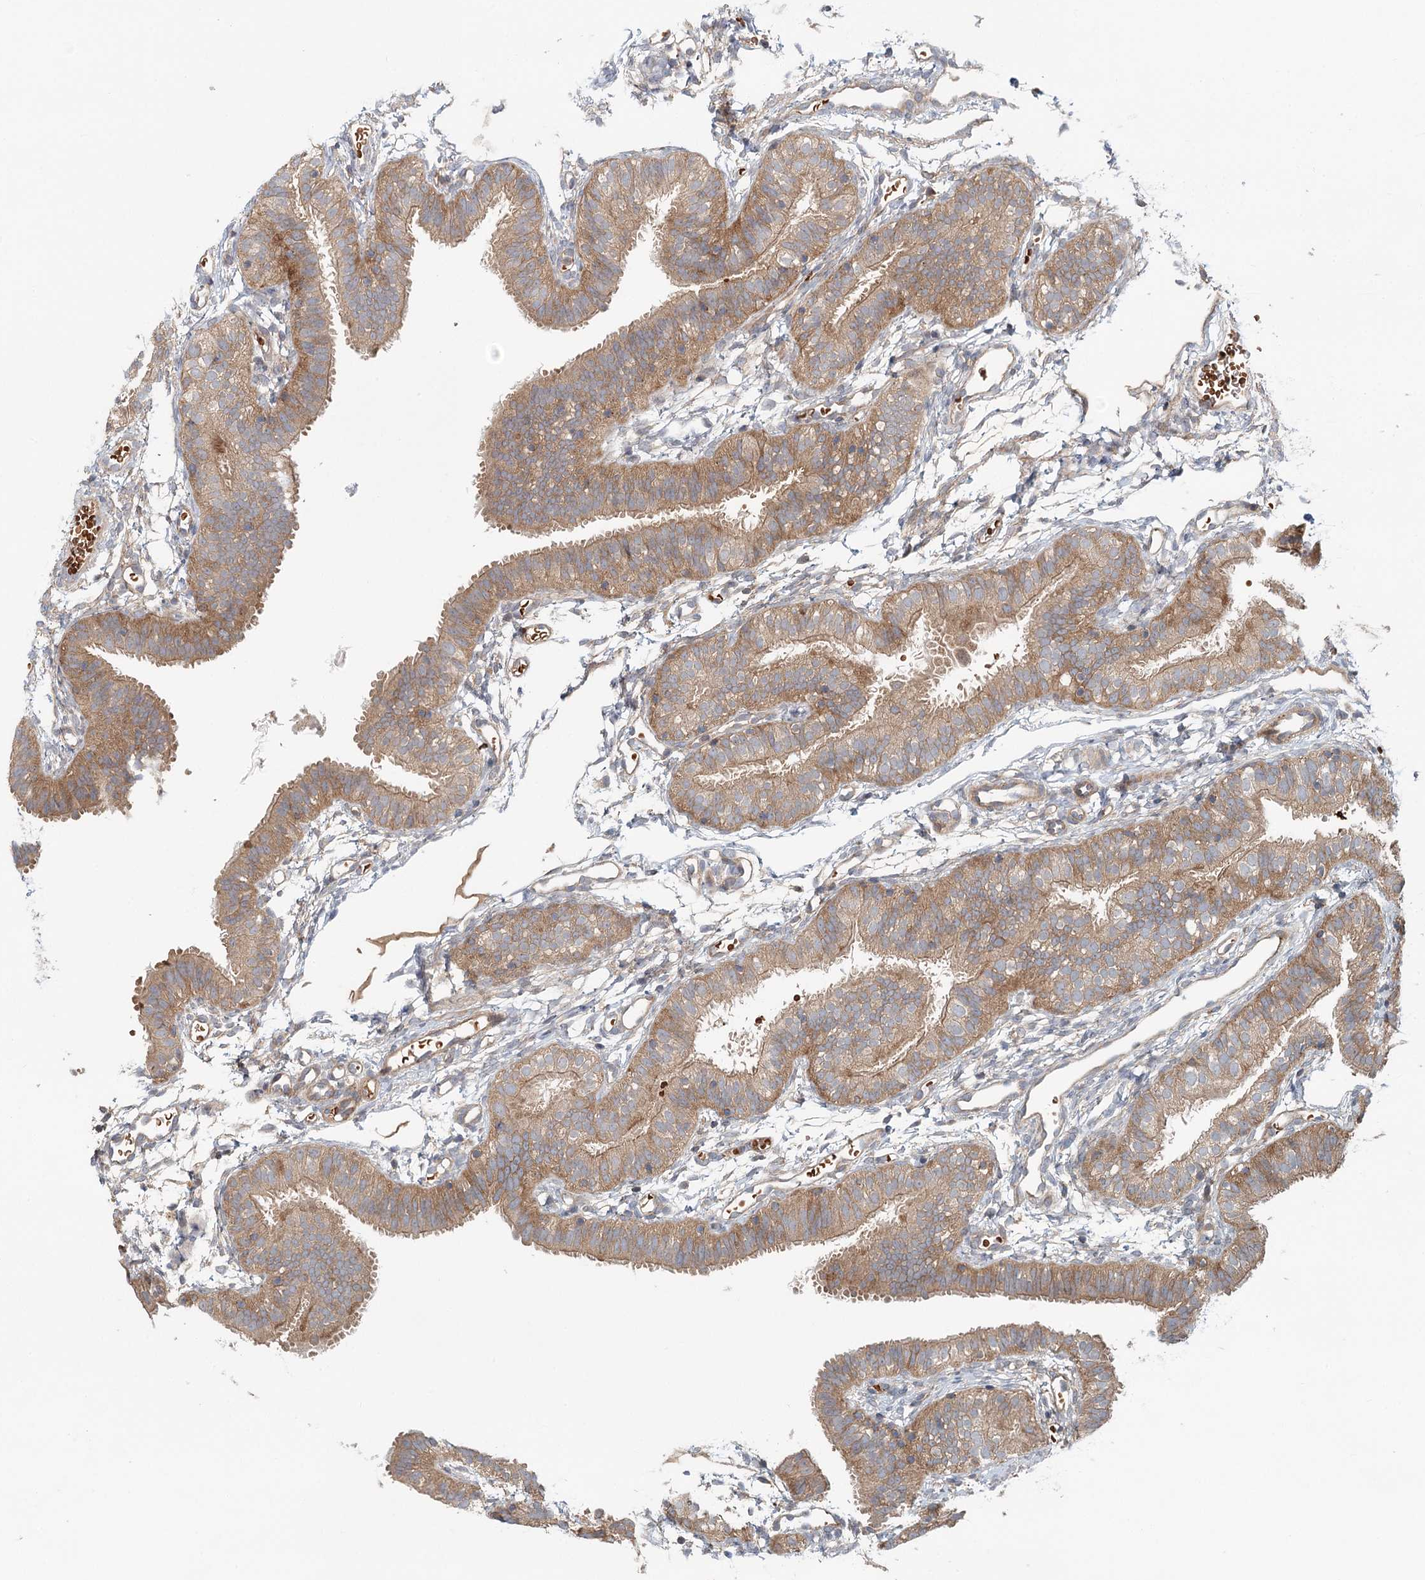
{"staining": {"intensity": "moderate", "quantity": ">75%", "location": "cytoplasmic/membranous"}, "tissue": "fallopian tube", "cell_type": "Glandular cells", "image_type": "normal", "snomed": [{"axis": "morphology", "description": "Normal tissue, NOS"}, {"axis": "topography", "description": "Fallopian tube"}], "caption": "High-magnification brightfield microscopy of benign fallopian tube stained with DAB (brown) and counterstained with hematoxylin (blue). glandular cells exhibit moderate cytoplasmic/membranous expression is identified in about>75% of cells. The staining is performed using DAB brown chromogen to label protein expression. The nuclei are counter-stained blue using hematoxylin.", "gene": "ENSG00000273217", "patient": {"sex": "female", "age": 35}}